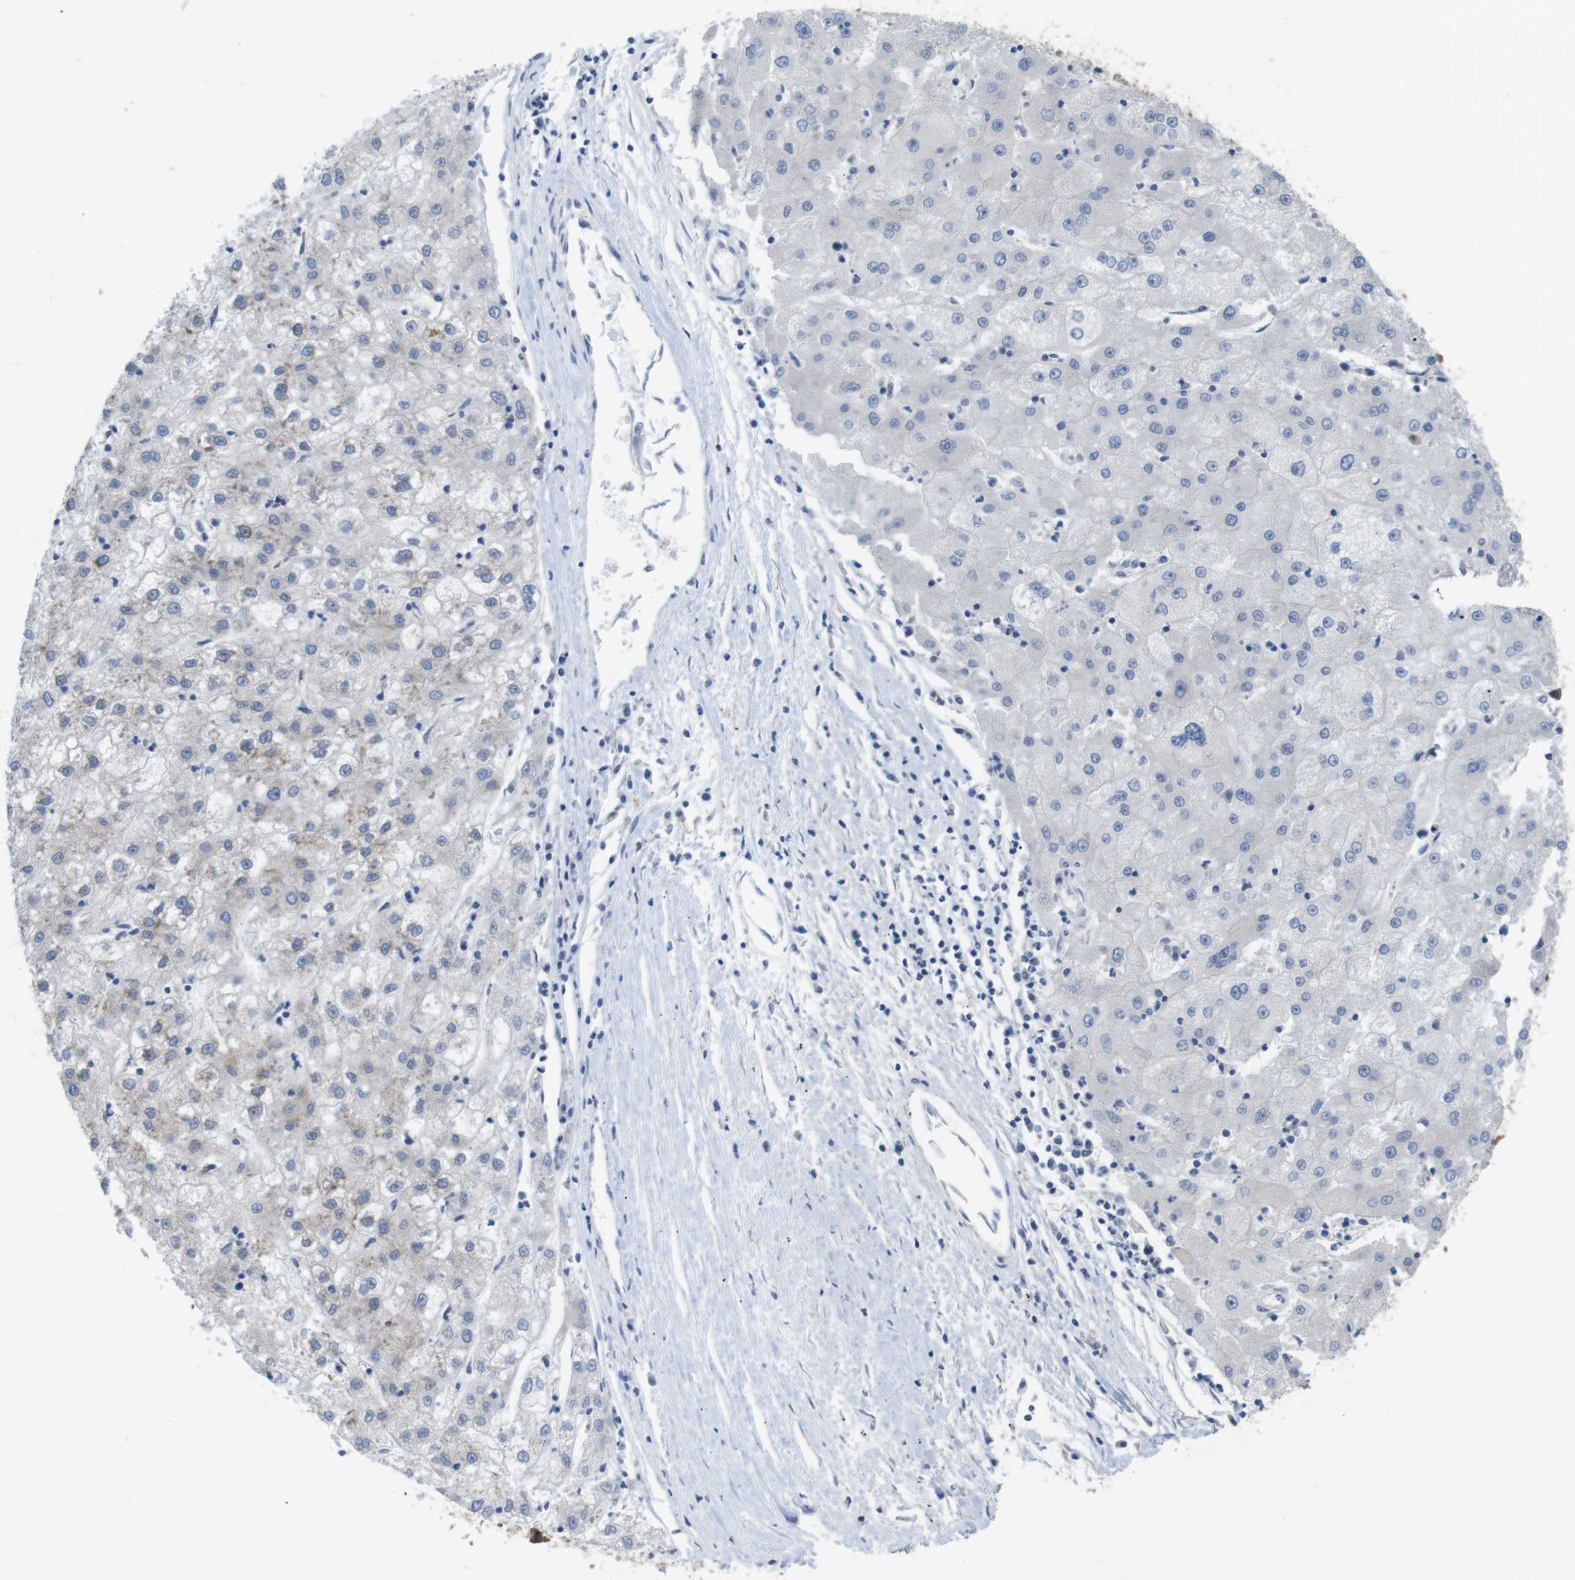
{"staining": {"intensity": "negative", "quantity": "none", "location": "none"}, "tissue": "liver cancer", "cell_type": "Tumor cells", "image_type": "cancer", "snomed": [{"axis": "morphology", "description": "Carcinoma, Hepatocellular, NOS"}, {"axis": "topography", "description": "Liver"}], "caption": "A micrograph of human hepatocellular carcinoma (liver) is negative for staining in tumor cells. (DAB immunohistochemistry visualized using brightfield microscopy, high magnification).", "gene": "PCNX2", "patient": {"sex": "male", "age": 72}}